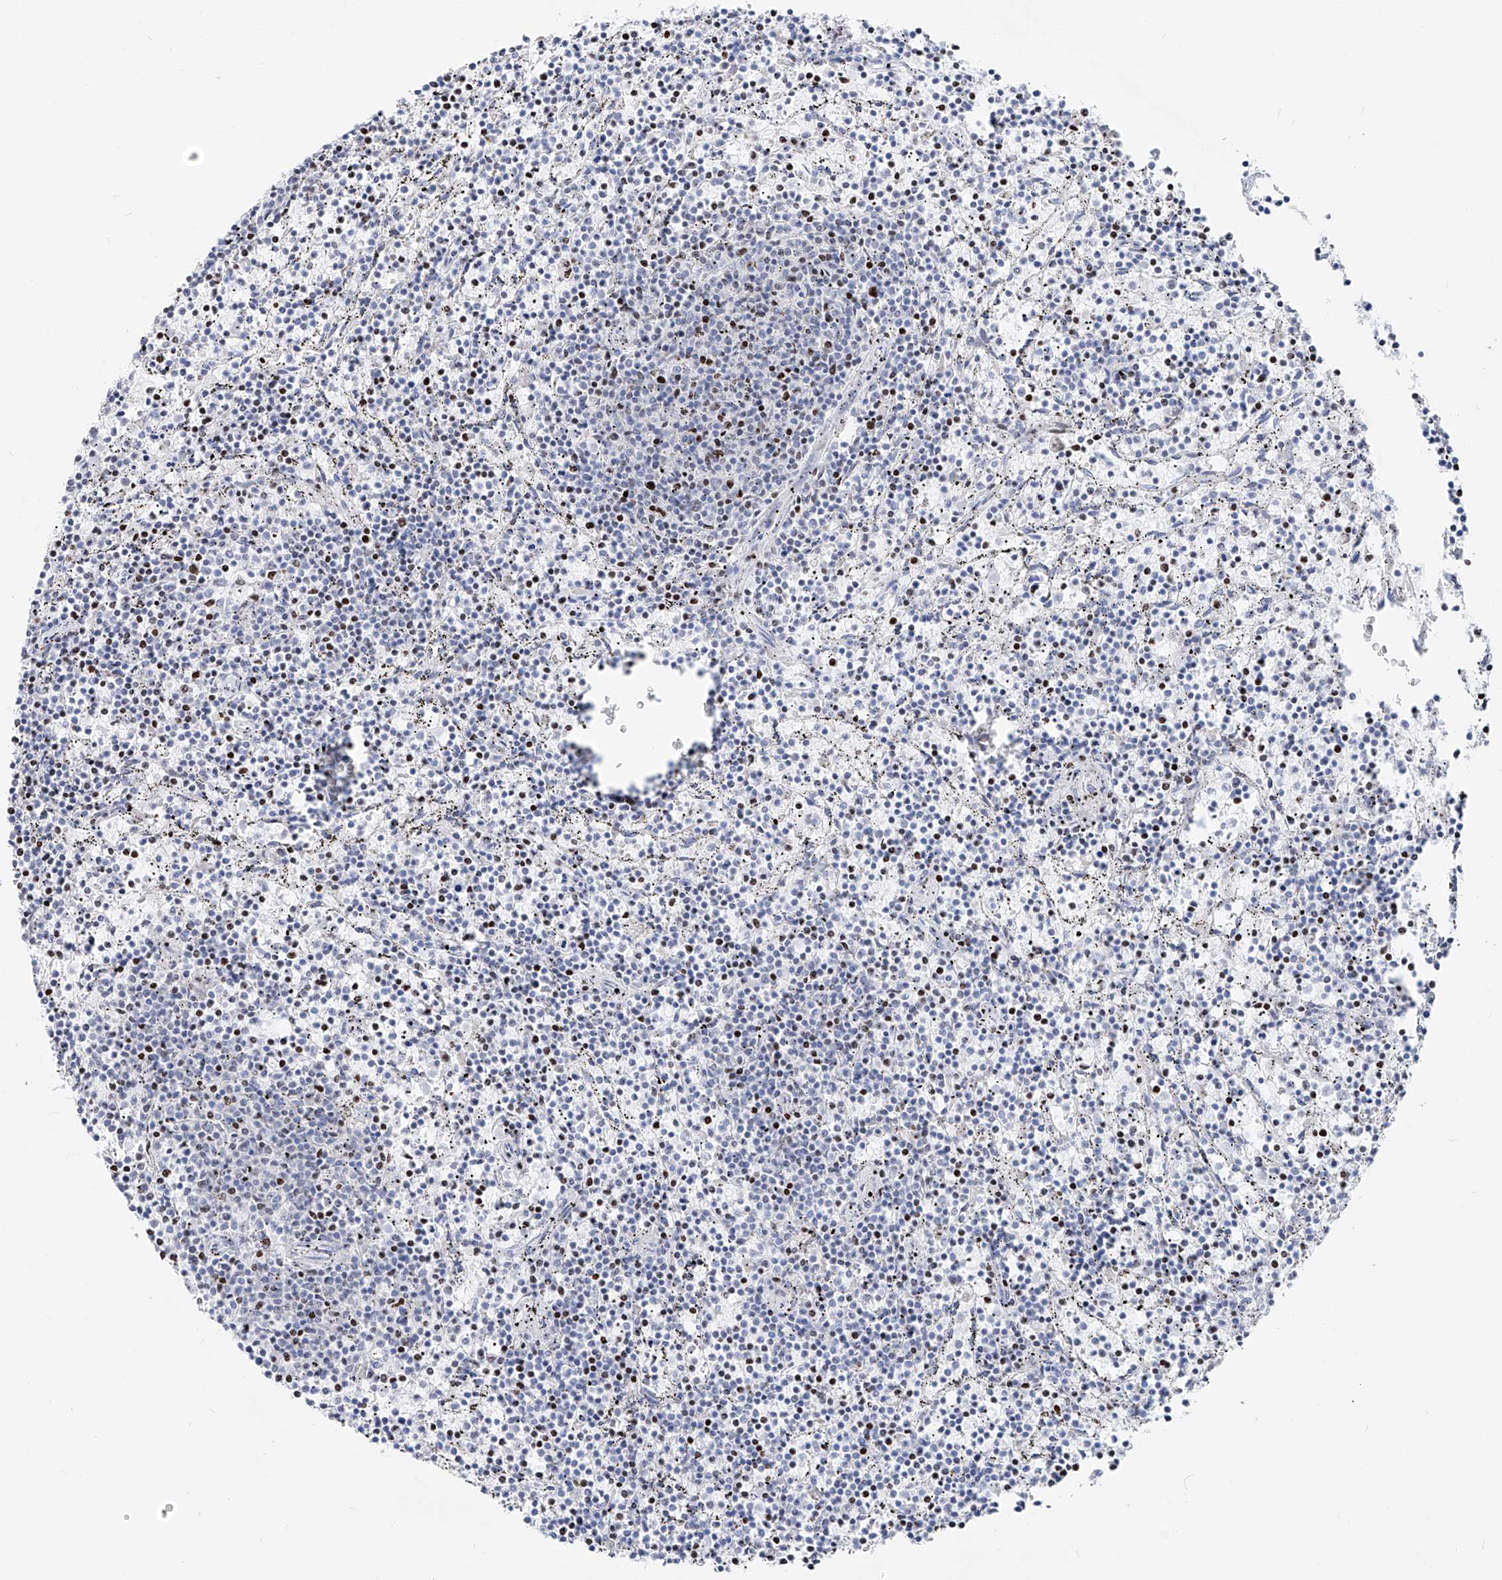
{"staining": {"intensity": "moderate", "quantity": "<25%", "location": "nuclear"}, "tissue": "lymphoma", "cell_type": "Tumor cells", "image_type": "cancer", "snomed": [{"axis": "morphology", "description": "Malignant lymphoma, non-Hodgkin's type, Low grade"}, {"axis": "topography", "description": "Spleen"}], "caption": "Immunohistochemical staining of human lymphoma shows moderate nuclear protein positivity in approximately <25% of tumor cells.", "gene": "FRS3", "patient": {"sex": "female", "age": 50}}